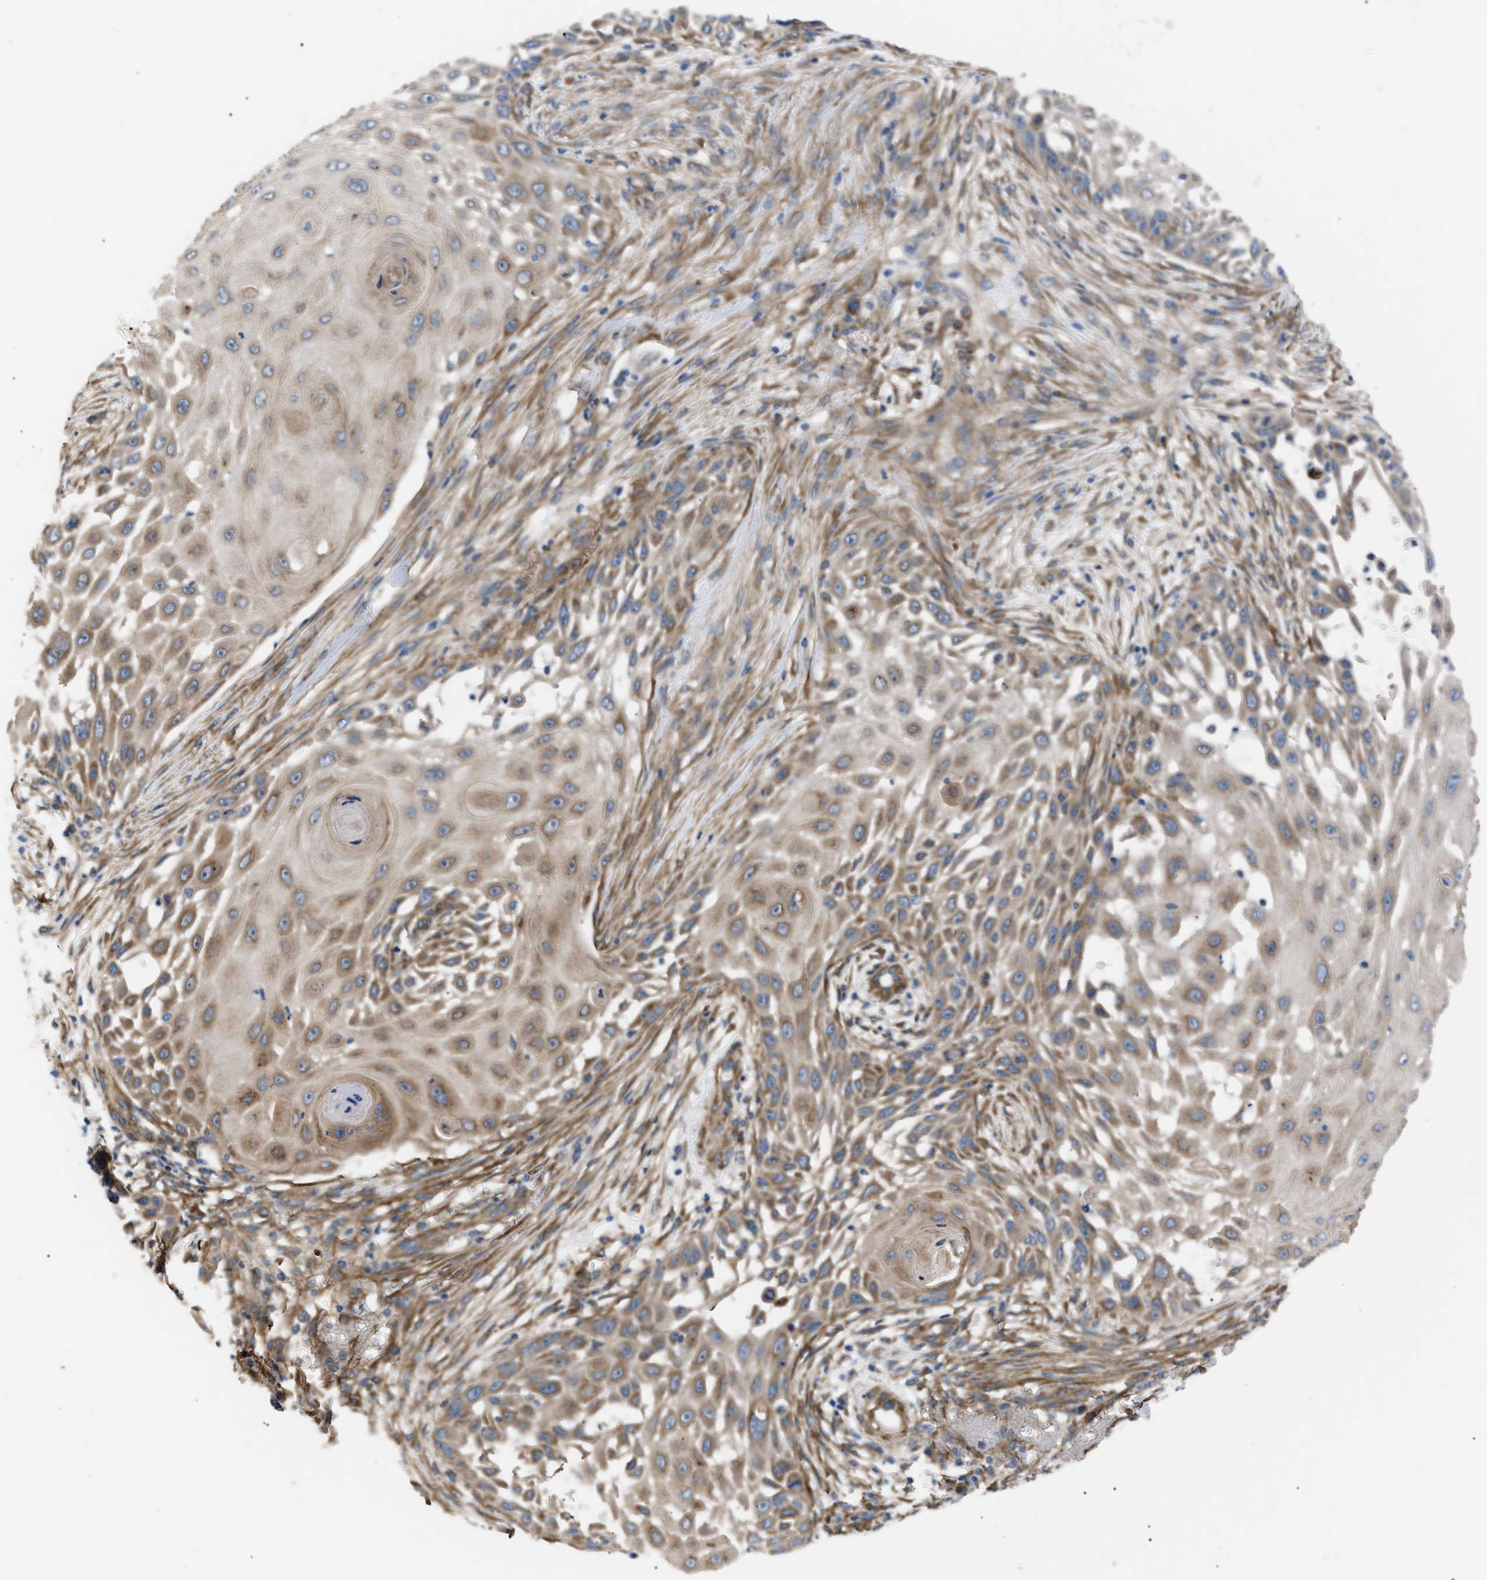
{"staining": {"intensity": "moderate", "quantity": ">75%", "location": "cytoplasmic/membranous"}, "tissue": "skin cancer", "cell_type": "Tumor cells", "image_type": "cancer", "snomed": [{"axis": "morphology", "description": "Squamous cell carcinoma, NOS"}, {"axis": "topography", "description": "Skin"}], "caption": "This image demonstrates immunohistochemistry staining of skin cancer (squamous cell carcinoma), with medium moderate cytoplasmic/membranous positivity in approximately >75% of tumor cells.", "gene": "MYO10", "patient": {"sex": "female", "age": 44}}